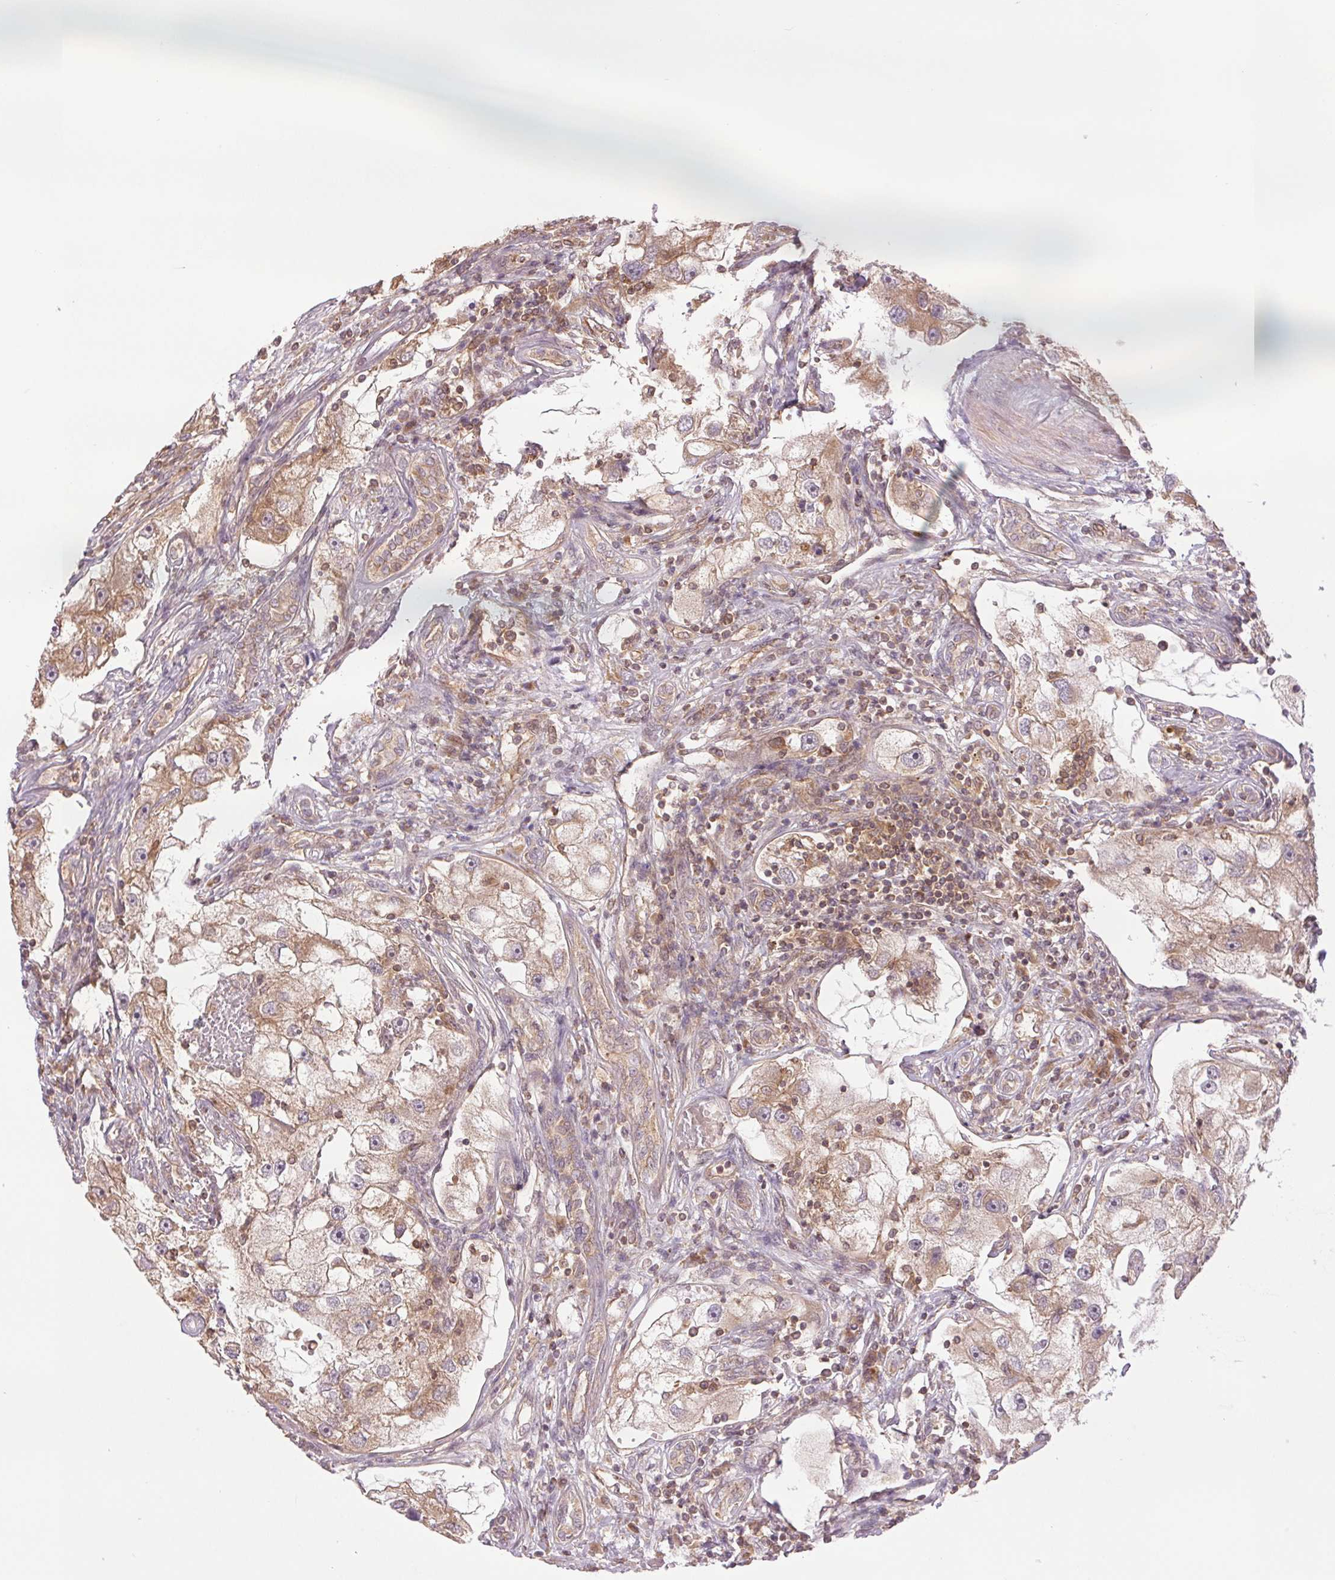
{"staining": {"intensity": "weak", "quantity": ">75%", "location": "cytoplasmic/membranous"}, "tissue": "renal cancer", "cell_type": "Tumor cells", "image_type": "cancer", "snomed": [{"axis": "morphology", "description": "Adenocarcinoma, NOS"}, {"axis": "topography", "description": "Kidney"}], "caption": "Weak cytoplasmic/membranous protein staining is identified in about >75% of tumor cells in renal cancer (adenocarcinoma).", "gene": "STARD7", "patient": {"sex": "male", "age": 63}}